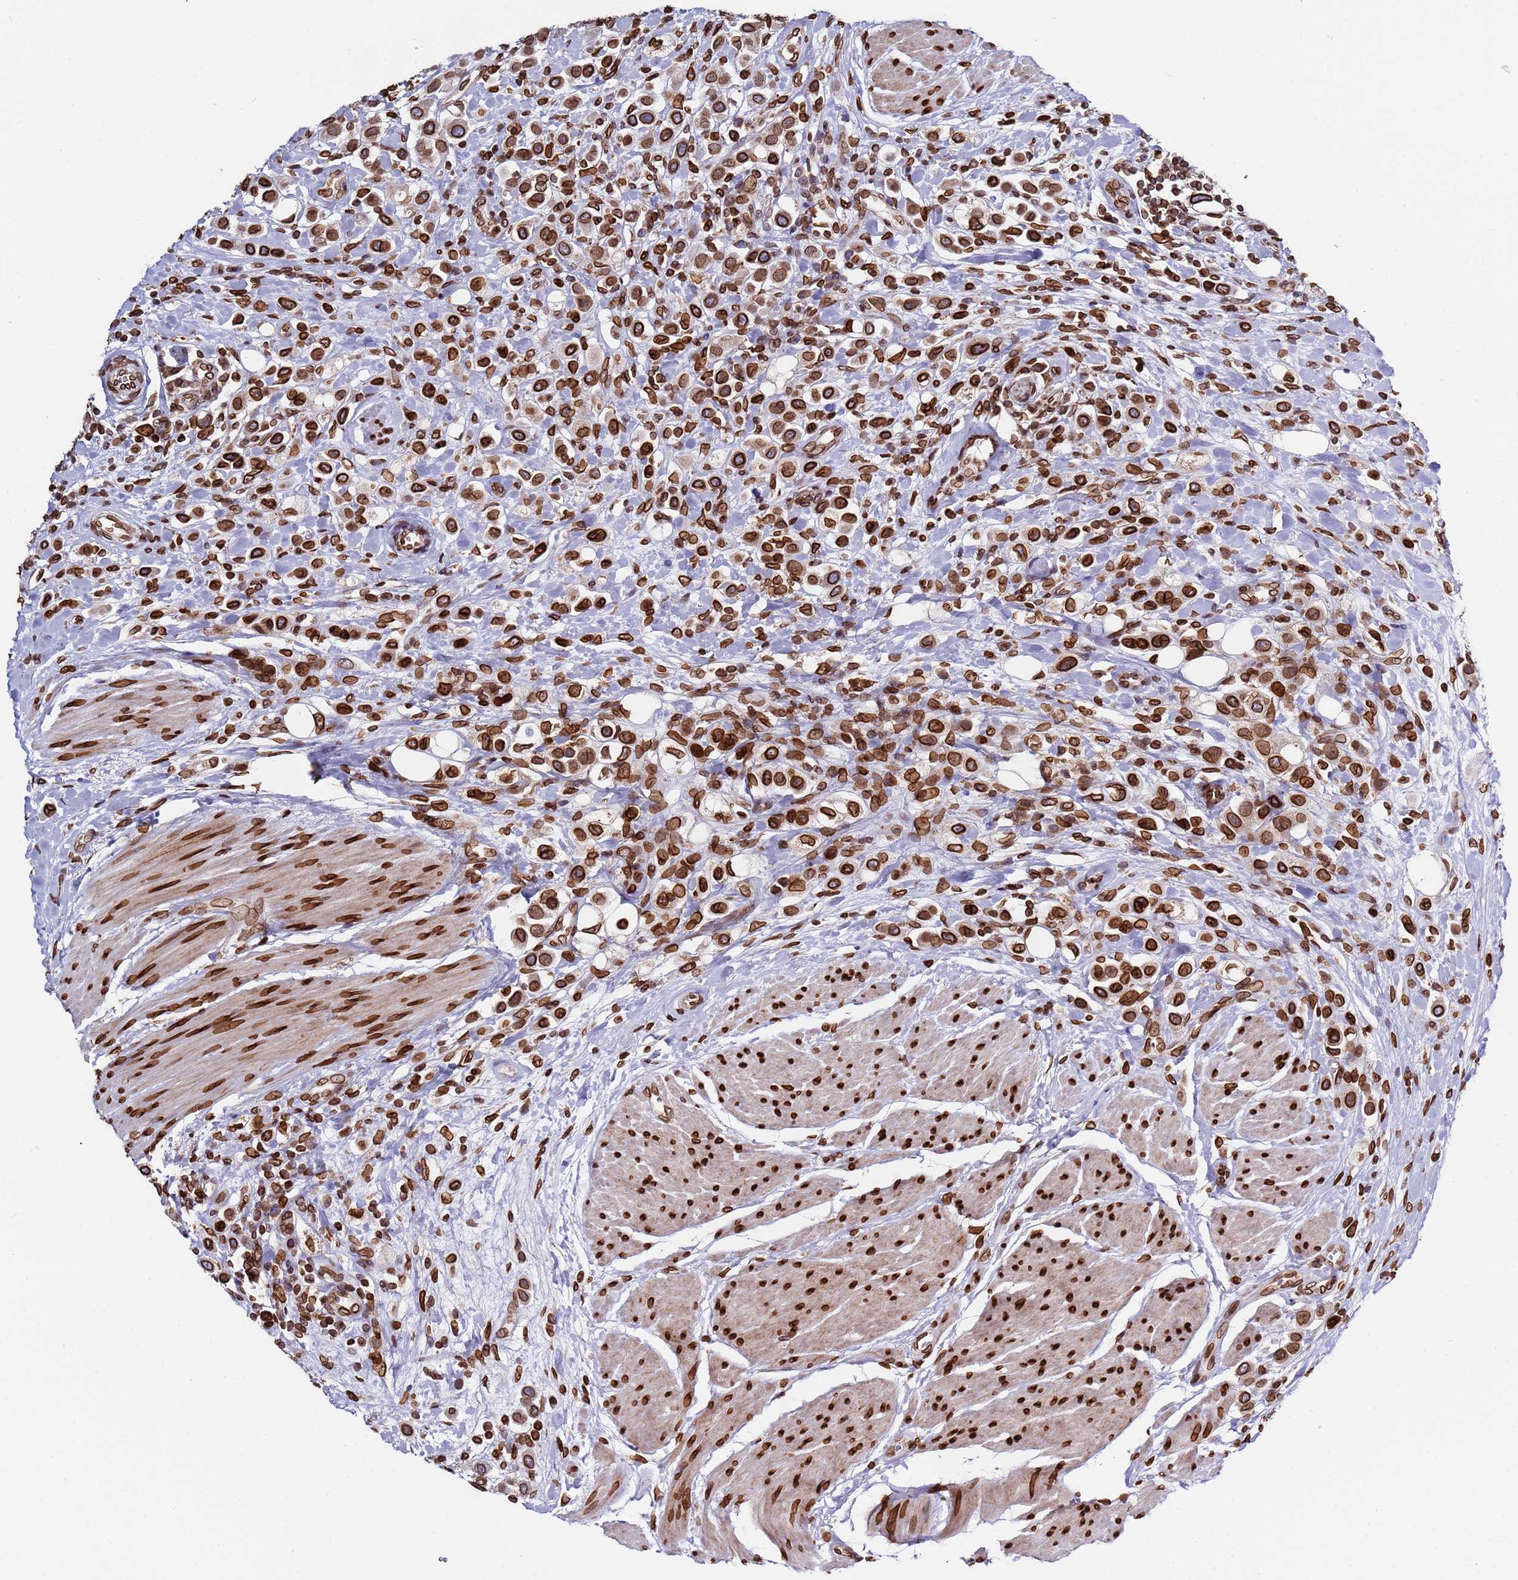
{"staining": {"intensity": "strong", "quantity": ">75%", "location": "cytoplasmic/membranous,nuclear"}, "tissue": "urothelial cancer", "cell_type": "Tumor cells", "image_type": "cancer", "snomed": [{"axis": "morphology", "description": "Urothelial carcinoma, High grade"}, {"axis": "topography", "description": "Urinary bladder"}], "caption": "Protein expression analysis of urothelial carcinoma (high-grade) shows strong cytoplasmic/membranous and nuclear positivity in about >75% of tumor cells. (brown staining indicates protein expression, while blue staining denotes nuclei).", "gene": "TOR1AIP1", "patient": {"sex": "male", "age": 50}}